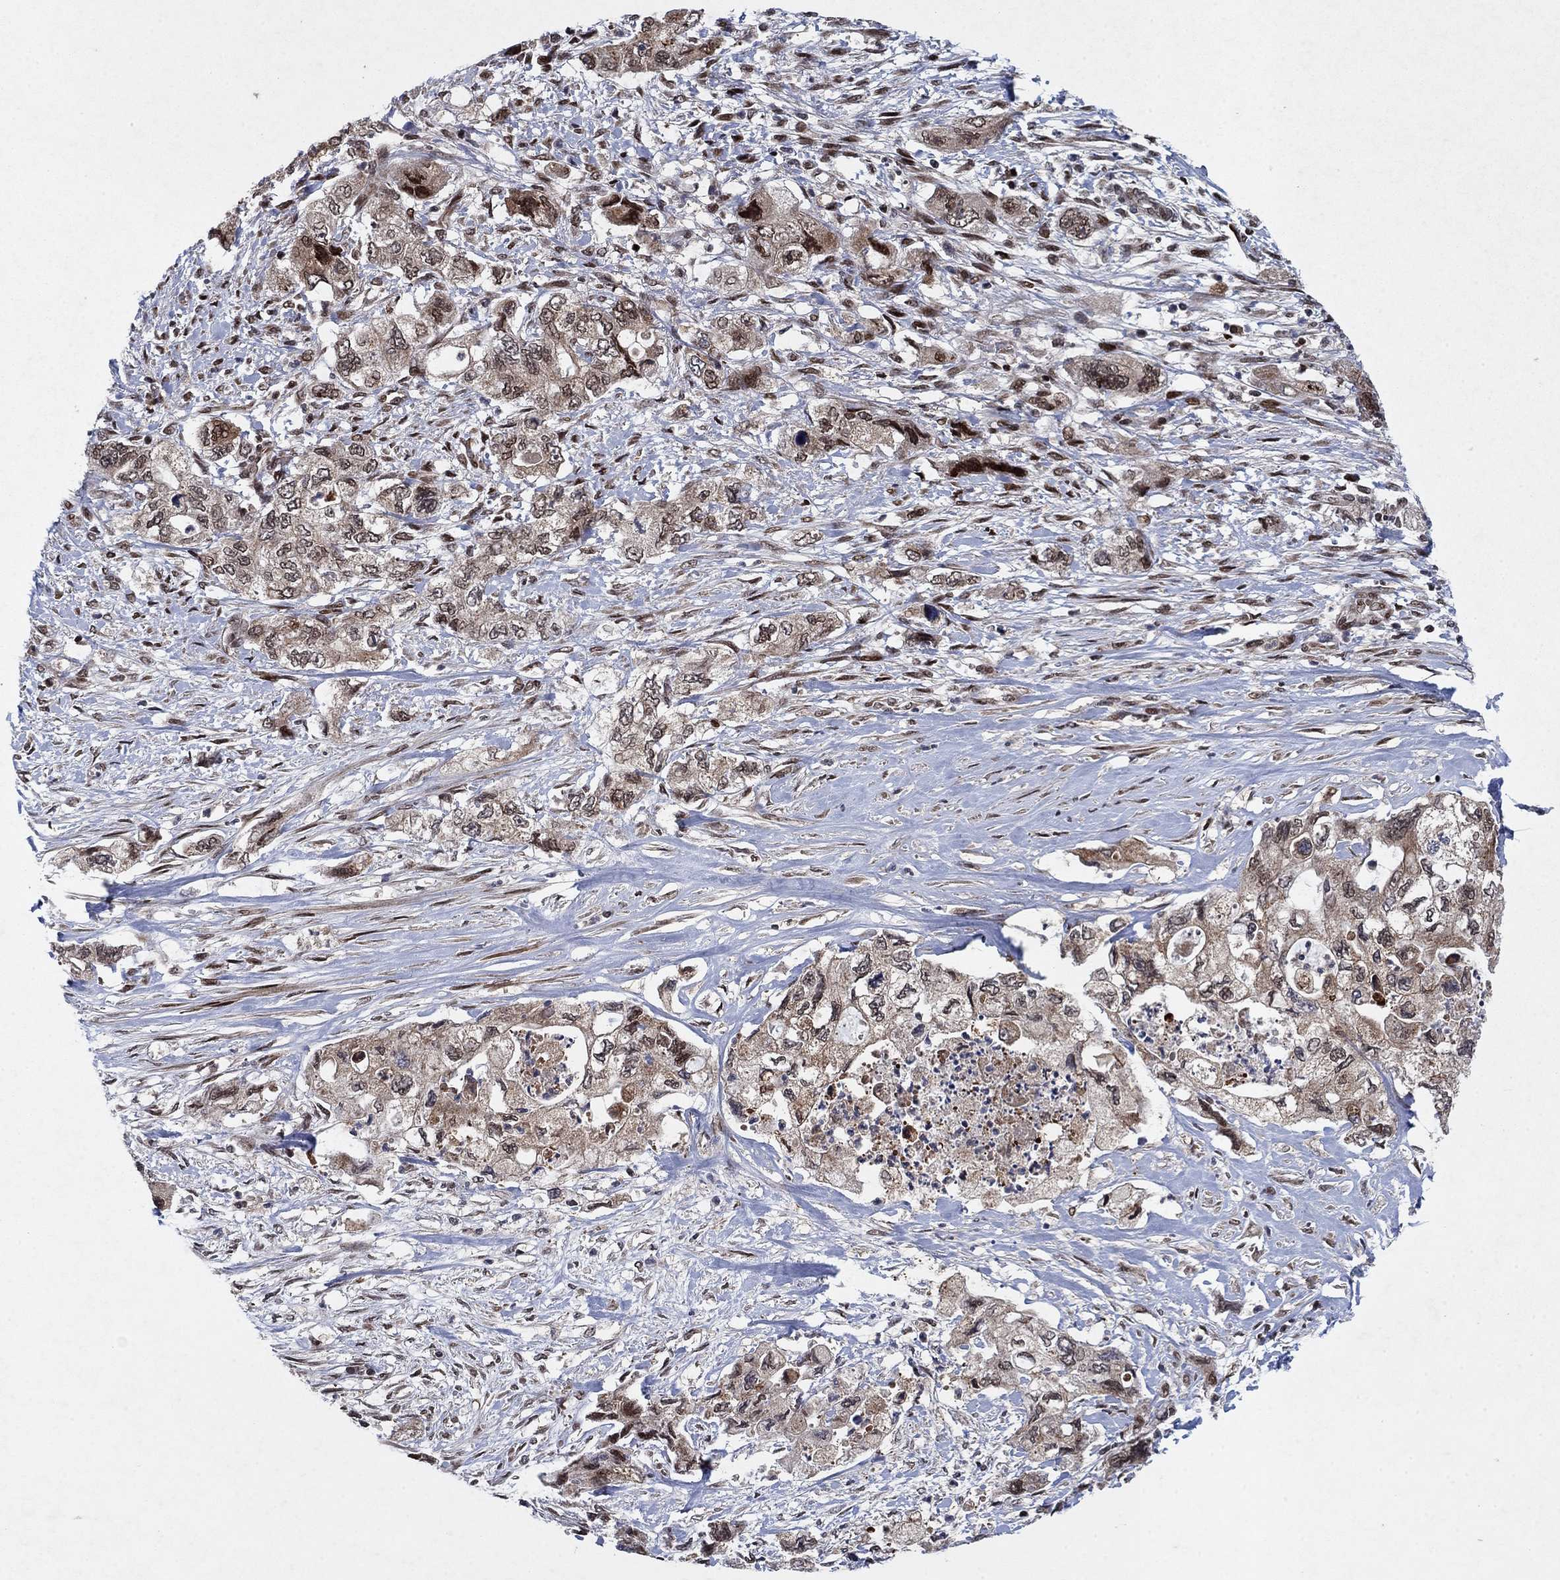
{"staining": {"intensity": "strong", "quantity": "<25%", "location": "nuclear"}, "tissue": "pancreatic cancer", "cell_type": "Tumor cells", "image_type": "cancer", "snomed": [{"axis": "morphology", "description": "Adenocarcinoma, NOS"}, {"axis": "topography", "description": "Pancreas"}], "caption": "An IHC image of tumor tissue is shown. Protein staining in brown shows strong nuclear positivity in pancreatic cancer within tumor cells.", "gene": "PRICKLE4", "patient": {"sex": "female", "age": 73}}